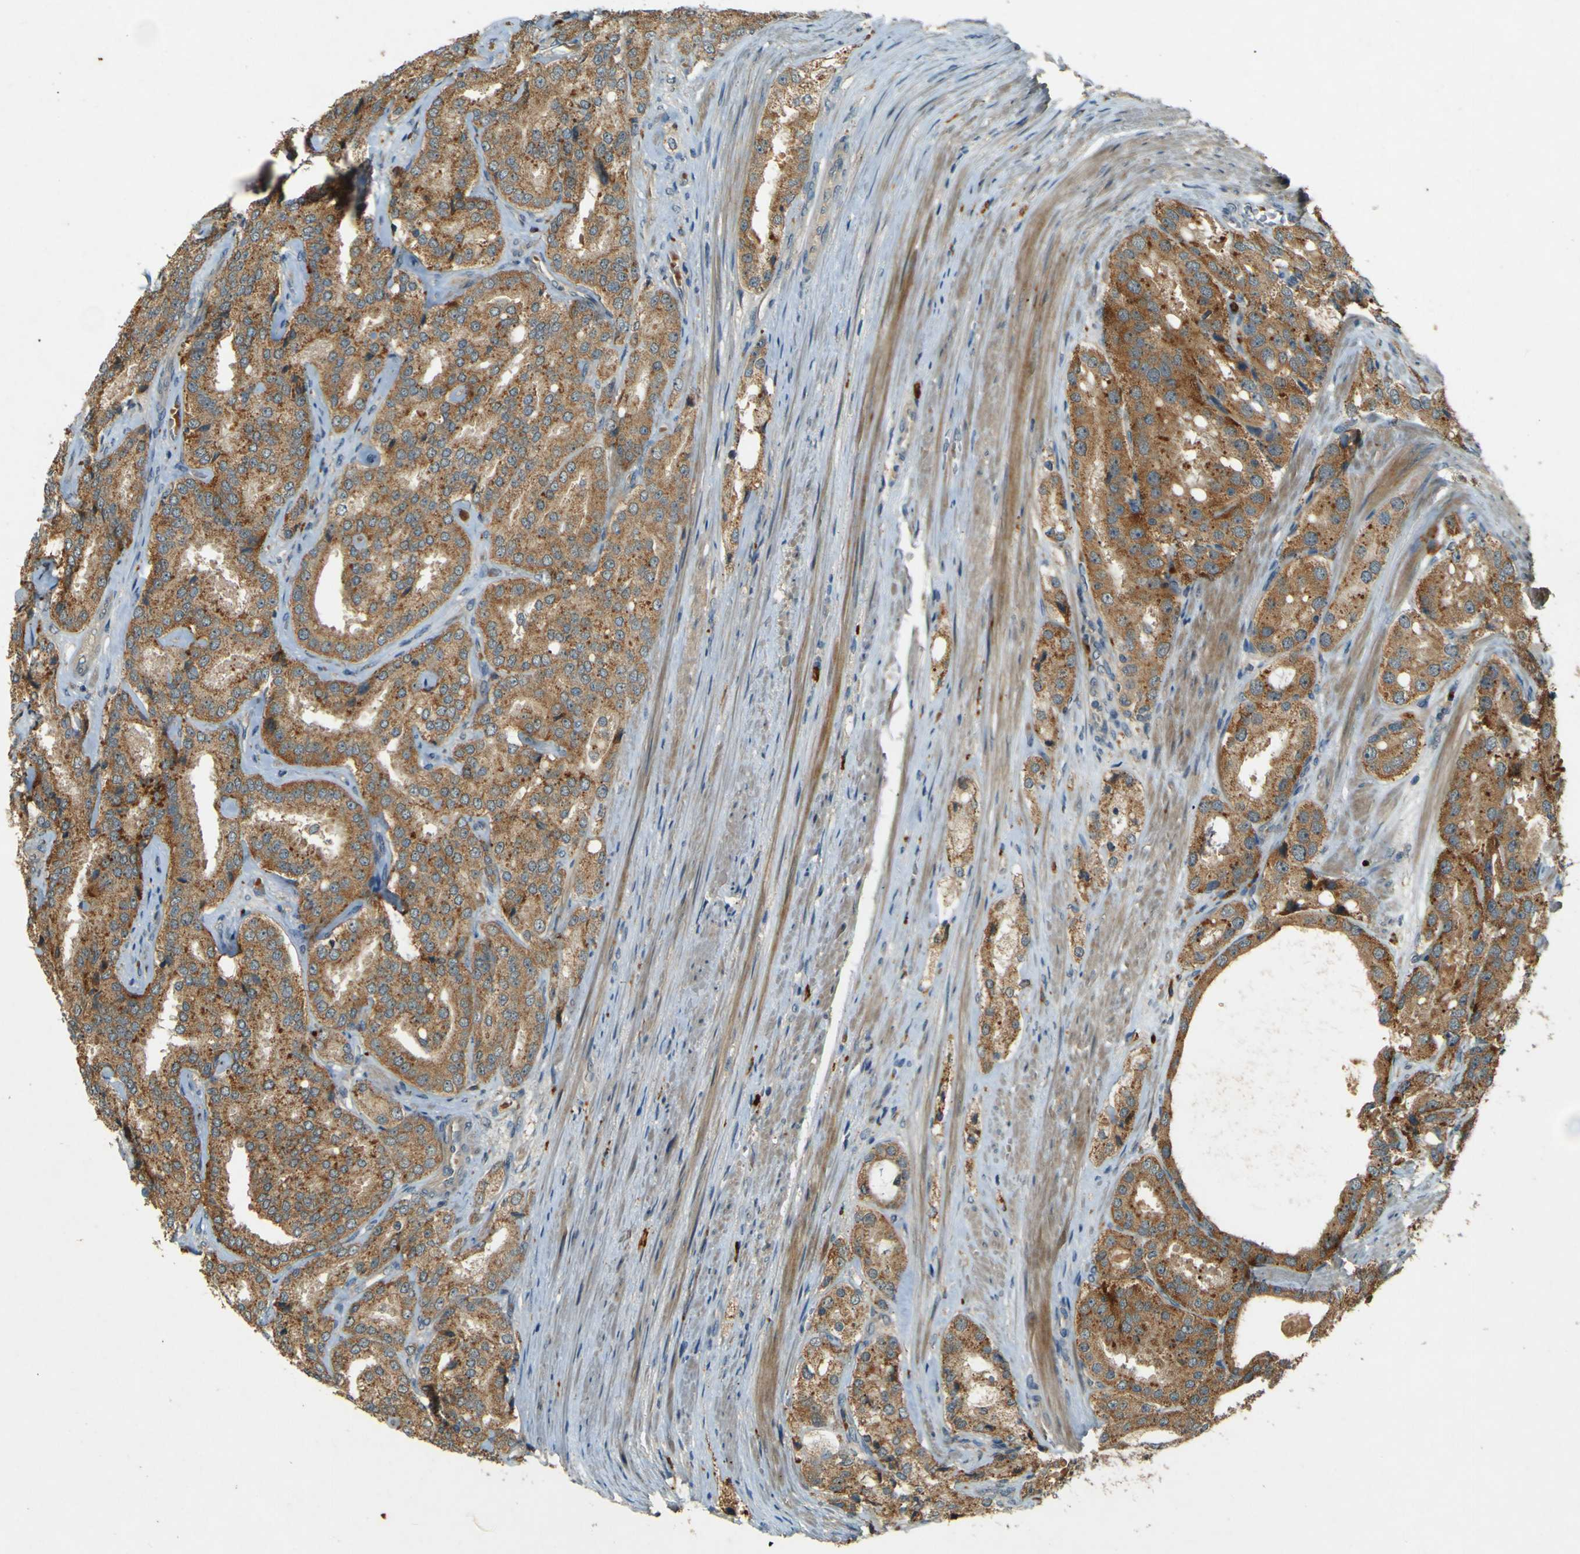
{"staining": {"intensity": "moderate", "quantity": ">75%", "location": "cytoplasmic/membranous"}, "tissue": "prostate cancer", "cell_type": "Tumor cells", "image_type": "cancer", "snomed": [{"axis": "morphology", "description": "Adenocarcinoma, High grade"}, {"axis": "topography", "description": "Prostate"}], "caption": "Immunohistochemical staining of human prostate cancer exhibits moderate cytoplasmic/membranous protein expression in about >75% of tumor cells.", "gene": "MPDZ", "patient": {"sex": "male", "age": 65}}